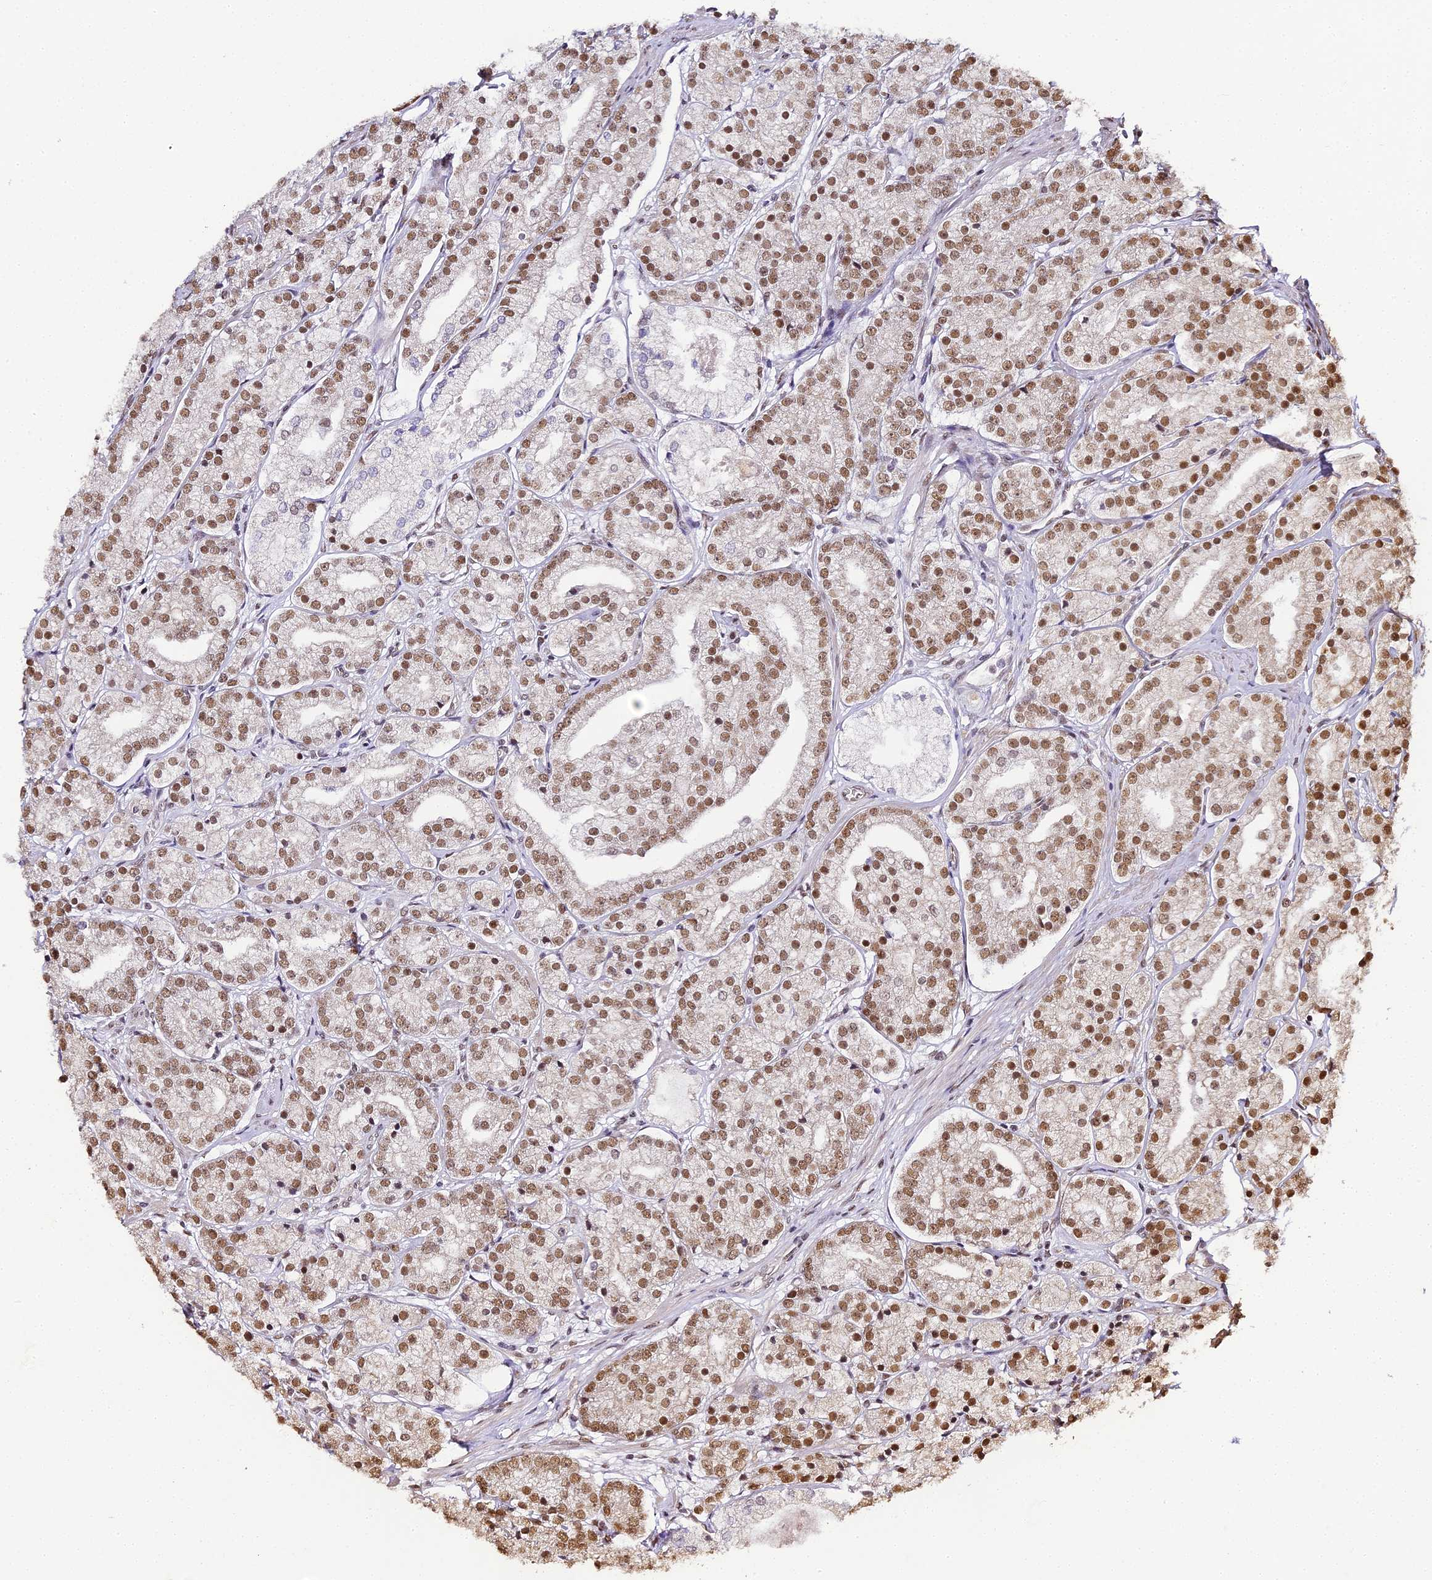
{"staining": {"intensity": "moderate", "quantity": ">75%", "location": "nuclear"}, "tissue": "prostate cancer", "cell_type": "Tumor cells", "image_type": "cancer", "snomed": [{"axis": "morphology", "description": "Adenocarcinoma, High grade"}, {"axis": "topography", "description": "Prostate"}], "caption": "Prostate high-grade adenocarcinoma was stained to show a protein in brown. There is medium levels of moderate nuclear expression in about >75% of tumor cells.", "gene": "HNRNPA1", "patient": {"sex": "male", "age": 69}}